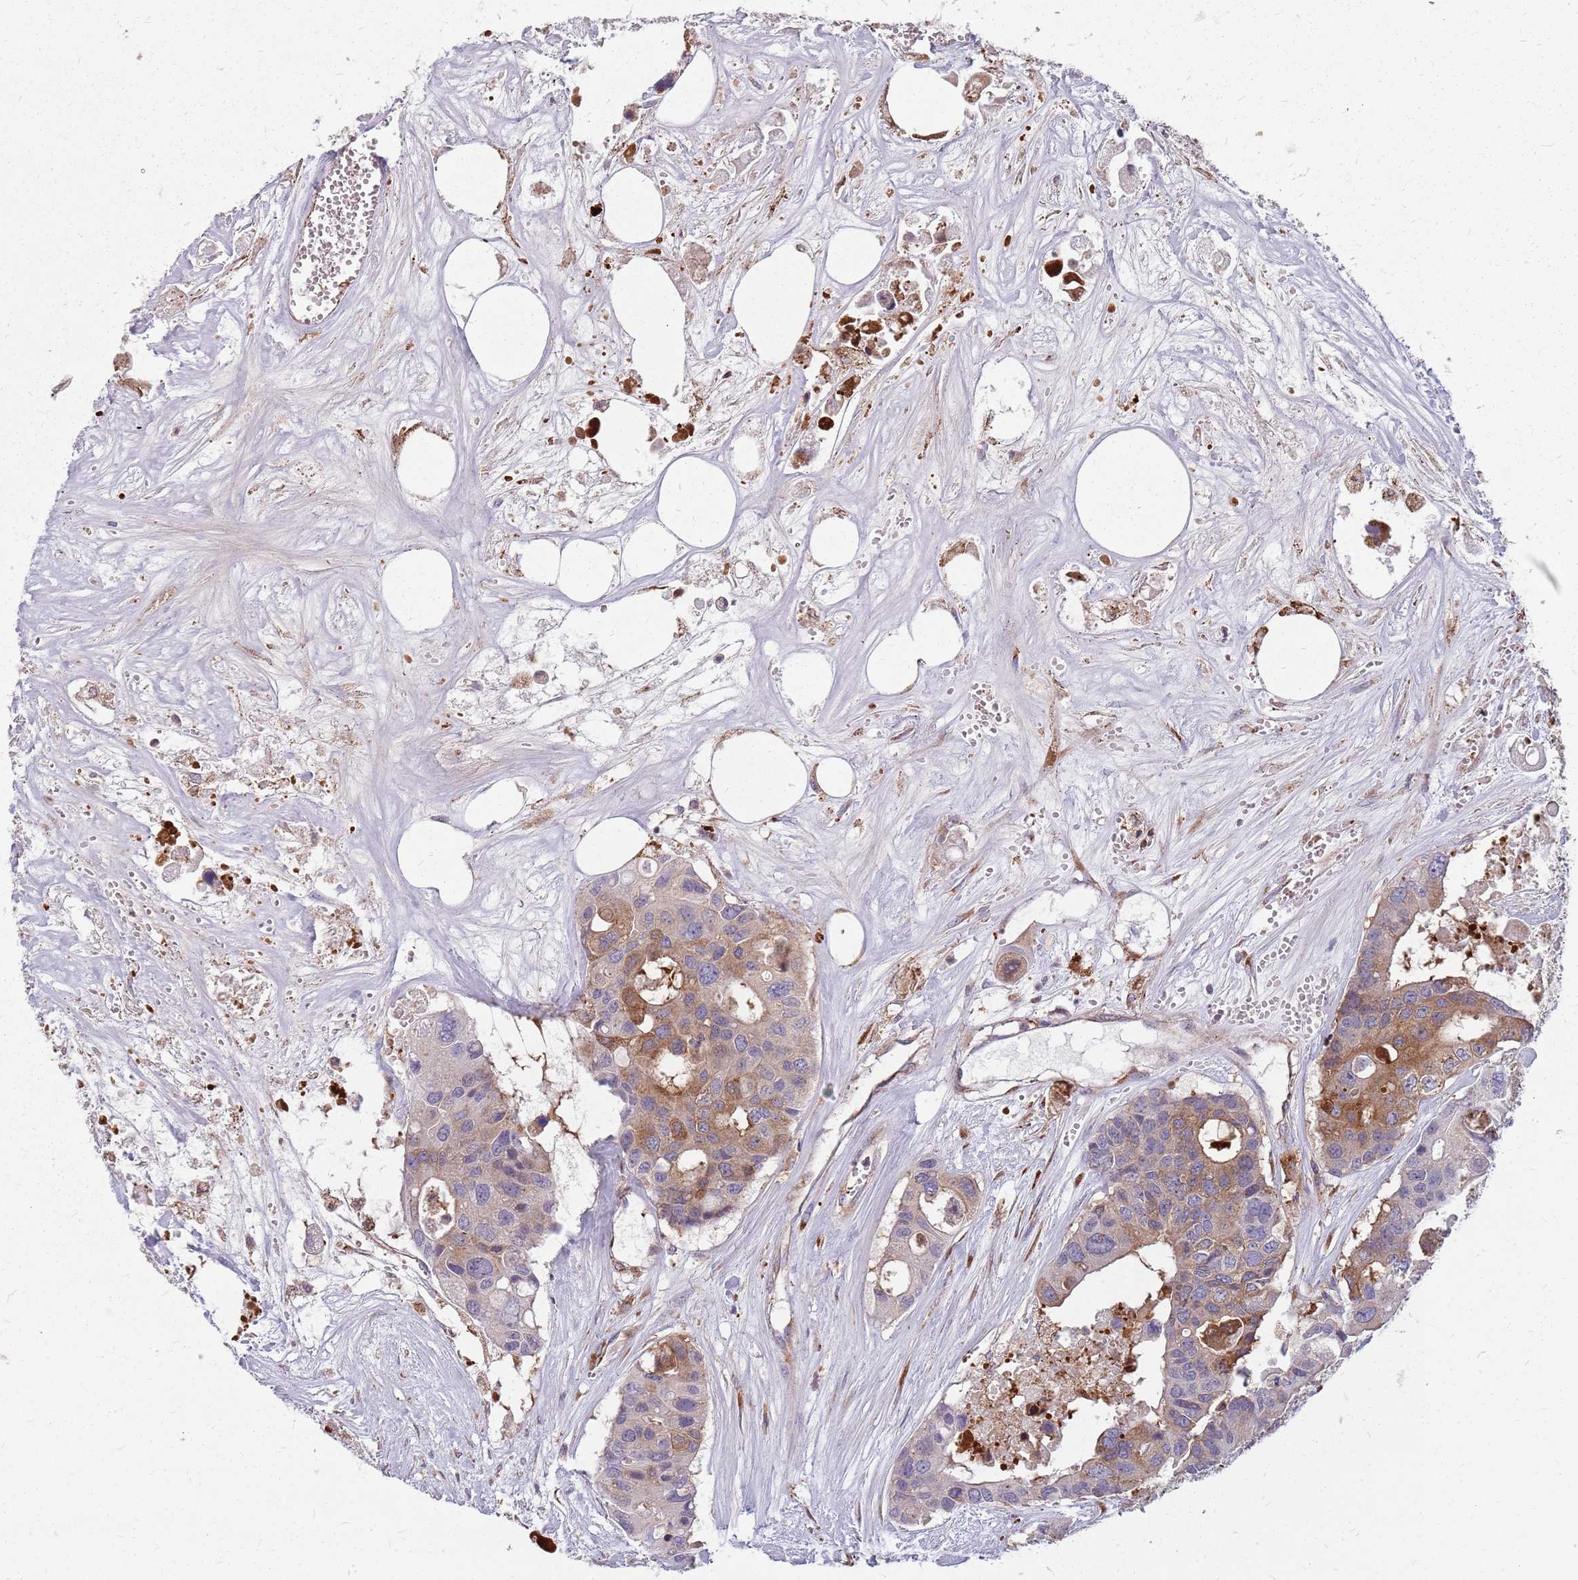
{"staining": {"intensity": "moderate", "quantity": ">75%", "location": "cytoplasmic/membranous"}, "tissue": "colorectal cancer", "cell_type": "Tumor cells", "image_type": "cancer", "snomed": [{"axis": "morphology", "description": "Adenocarcinoma, NOS"}, {"axis": "topography", "description": "Colon"}], "caption": "Immunohistochemistry image of neoplastic tissue: human colorectal cancer (adenocarcinoma) stained using immunohistochemistry (IHC) displays medium levels of moderate protein expression localized specifically in the cytoplasmic/membranous of tumor cells, appearing as a cytoplasmic/membranous brown color.", "gene": "NME4", "patient": {"sex": "male", "age": 77}}